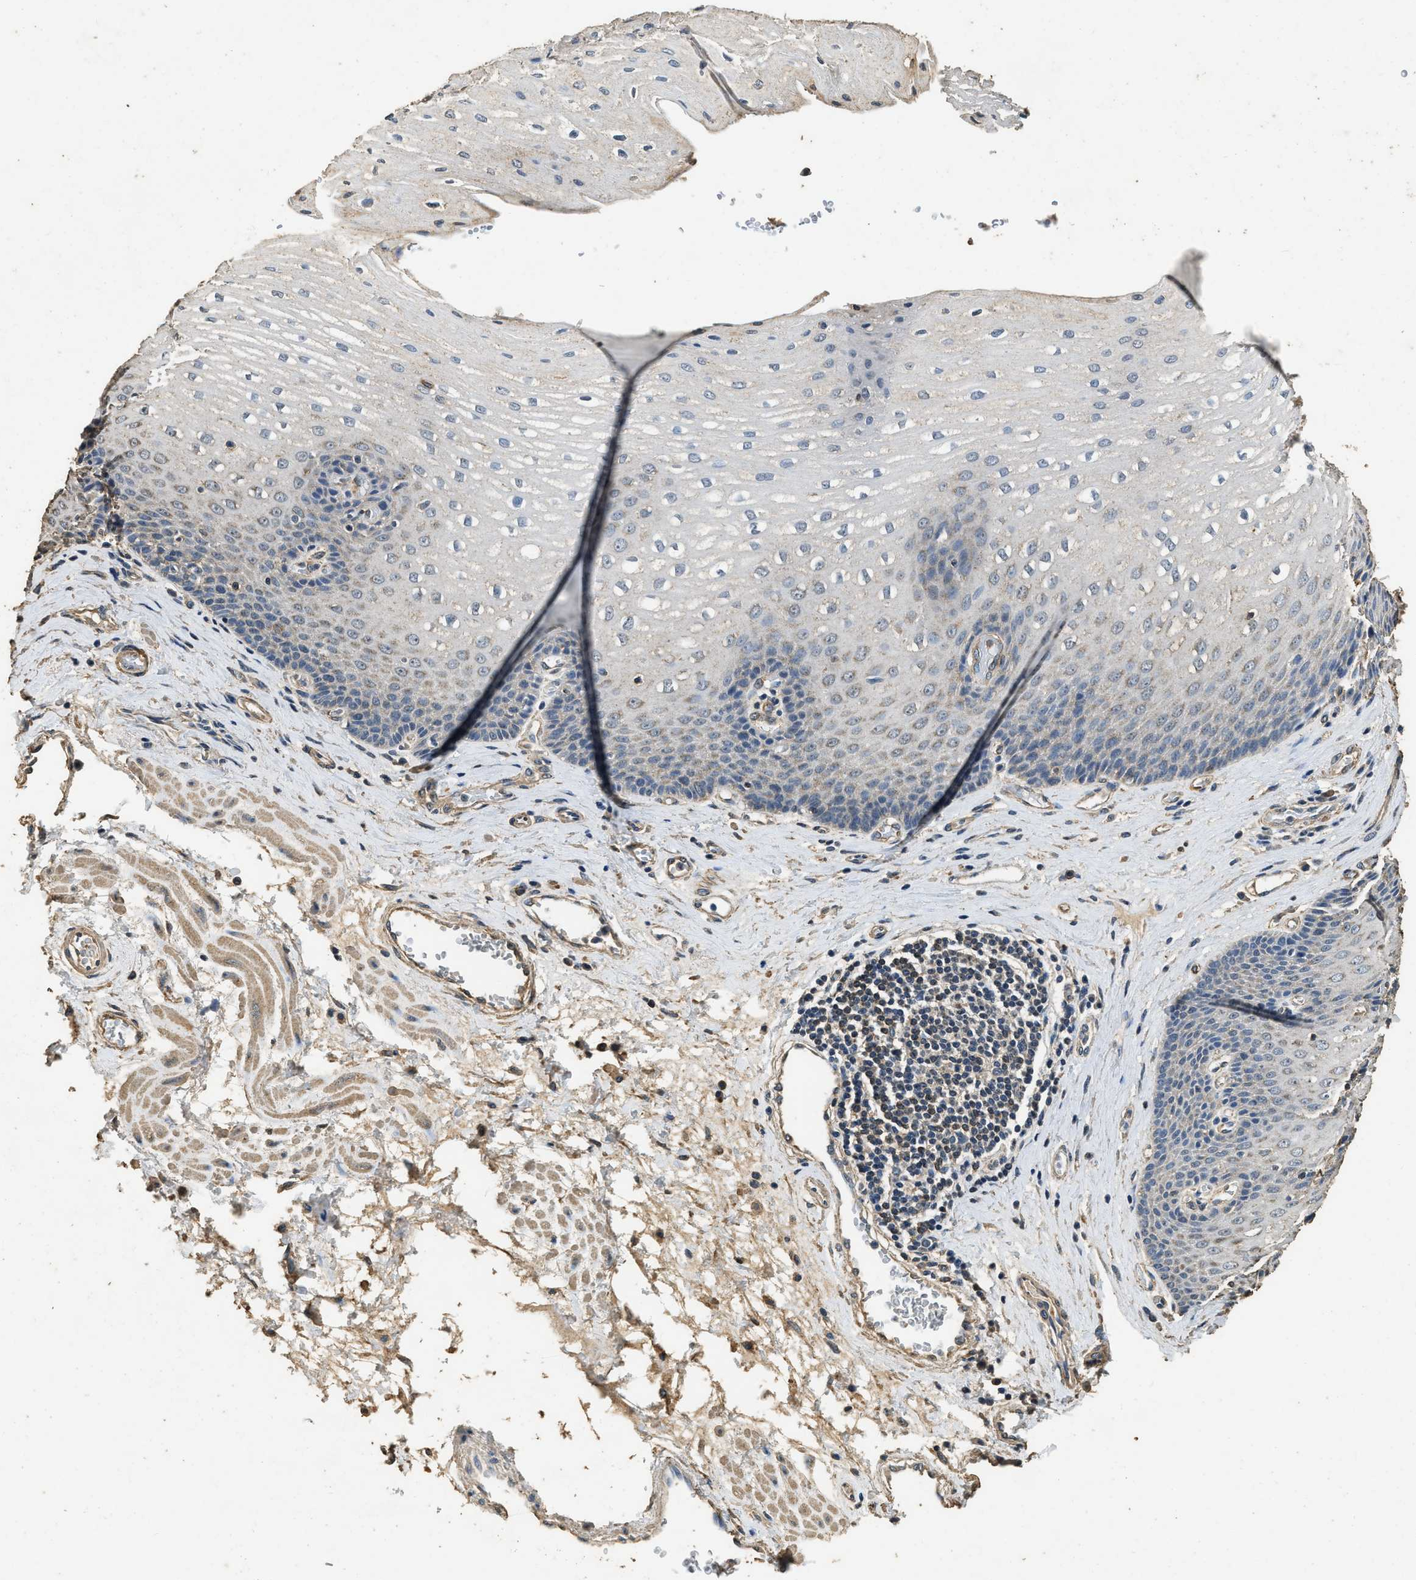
{"staining": {"intensity": "weak", "quantity": "<25%", "location": "cytoplasmic/membranous"}, "tissue": "esophagus", "cell_type": "Squamous epithelial cells", "image_type": "normal", "snomed": [{"axis": "morphology", "description": "Normal tissue, NOS"}, {"axis": "topography", "description": "Esophagus"}], "caption": "Photomicrograph shows no protein expression in squamous epithelial cells of normal esophagus. (Brightfield microscopy of DAB (3,3'-diaminobenzidine) immunohistochemistry at high magnification).", "gene": "MIB1", "patient": {"sex": "male", "age": 48}}